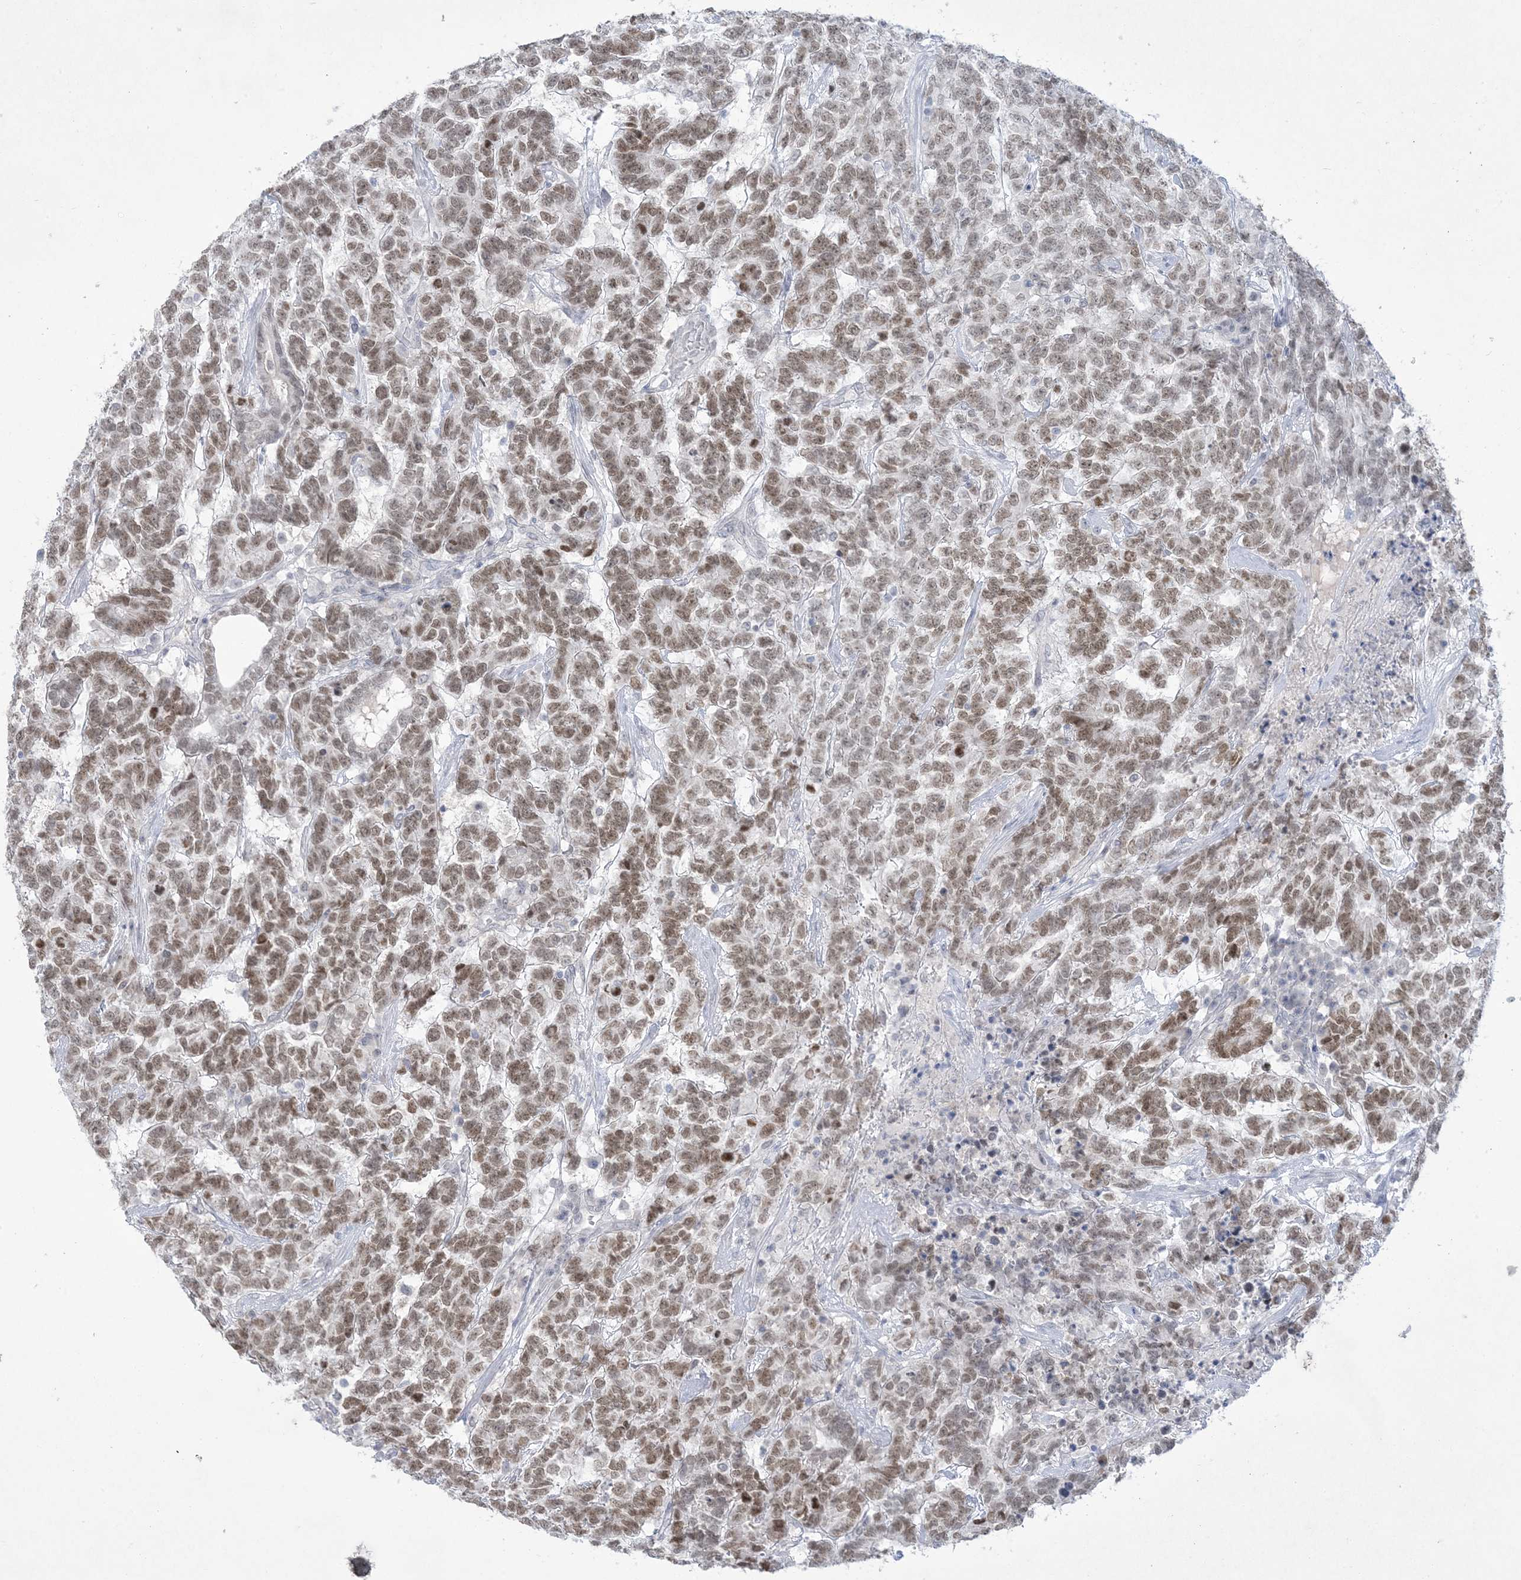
{"staining": {"intensity": "moderate", "quantity": ">75%", "location": "nuclear"}, "tissue": "testis cancer", "cell_type": "Tumor cells", "image_type": "cancer", "snomed": [{"axis": "morphology", "description": "Carcinoma, Embryonal, NOS"}, {"axis": "topography", "description": "Testis"}], "caption": "Protein expression analysis of human testis embryonal carcinoma reveals moderate nuclear expression in about >75% of tumor cells. The staining is performed using DAB brown chromogen to label protein expression. The nuclei are counter-stained blue using hematoxylin.", "gene": "HOMEZ", "patient": {"sex": "male", "age": 26}}